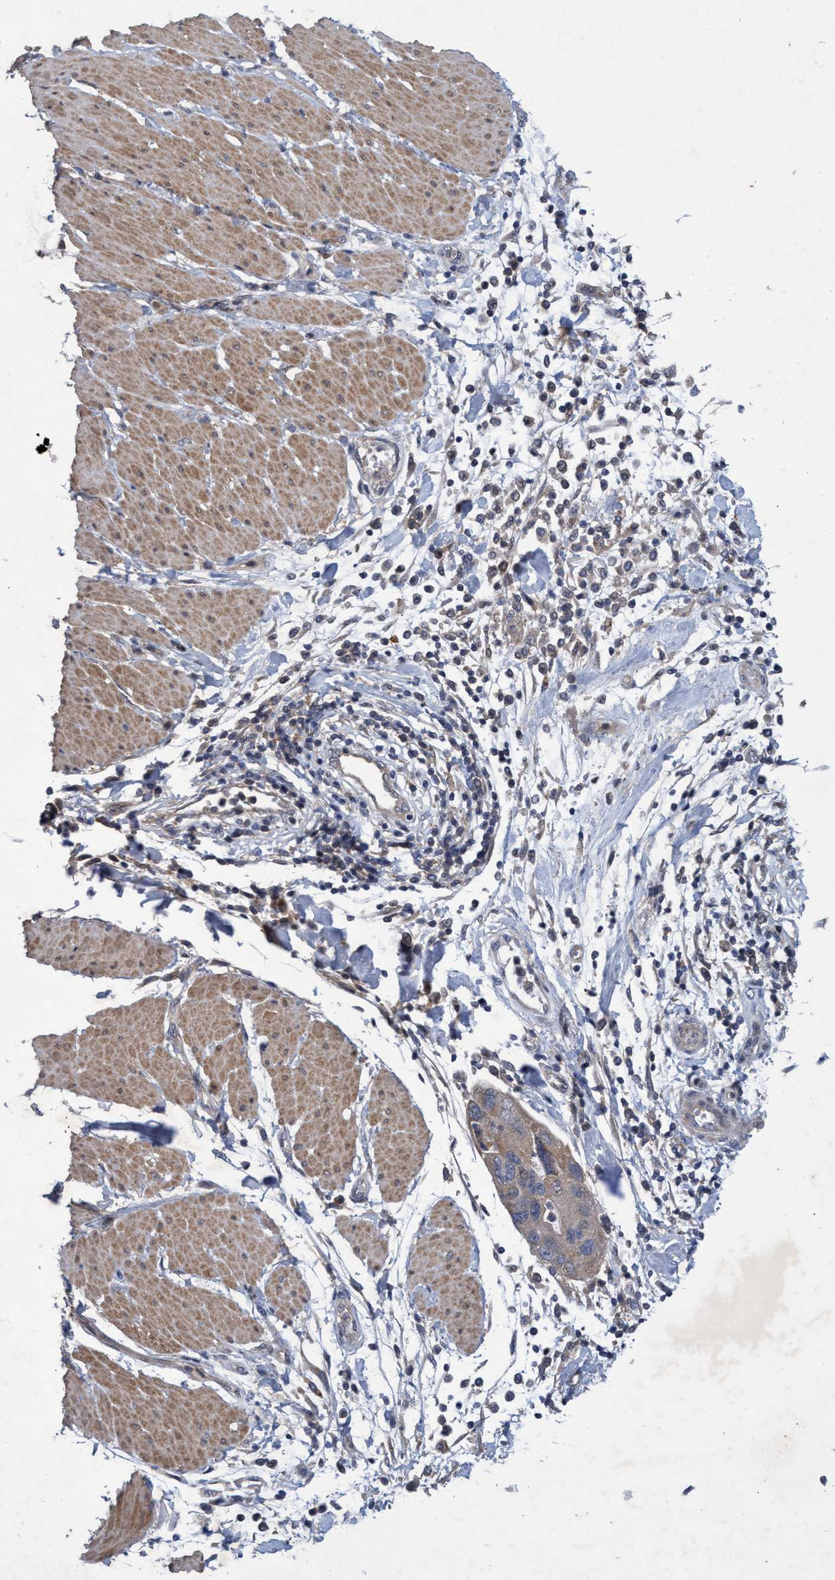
{"staining": {"intensity": "weak", "quantity": "25%-75%", "location": "cytoplasmic/membranous"}, "tissue": "pancreatic cancer", "cell_type": "Tumor cells", "image_type": "cancer", "snomed": [{"axis": "morphology", "description": "Normal tissue, NOS"}, {"axis": "morphology", "description": "Adenocarcinoma, NOS"}, {"axis": "topography", "description": "Pancreas"}], "caption": "Immunohistochemical staining of adenocarcinoma (pancreatic) exhibits low levels of weak cytoplasmic/membranous protein positivity in approximately 25%-75% of tumor cells.", "gene": "ZNF677", "patient": {"sex": "female", "age": 71}}